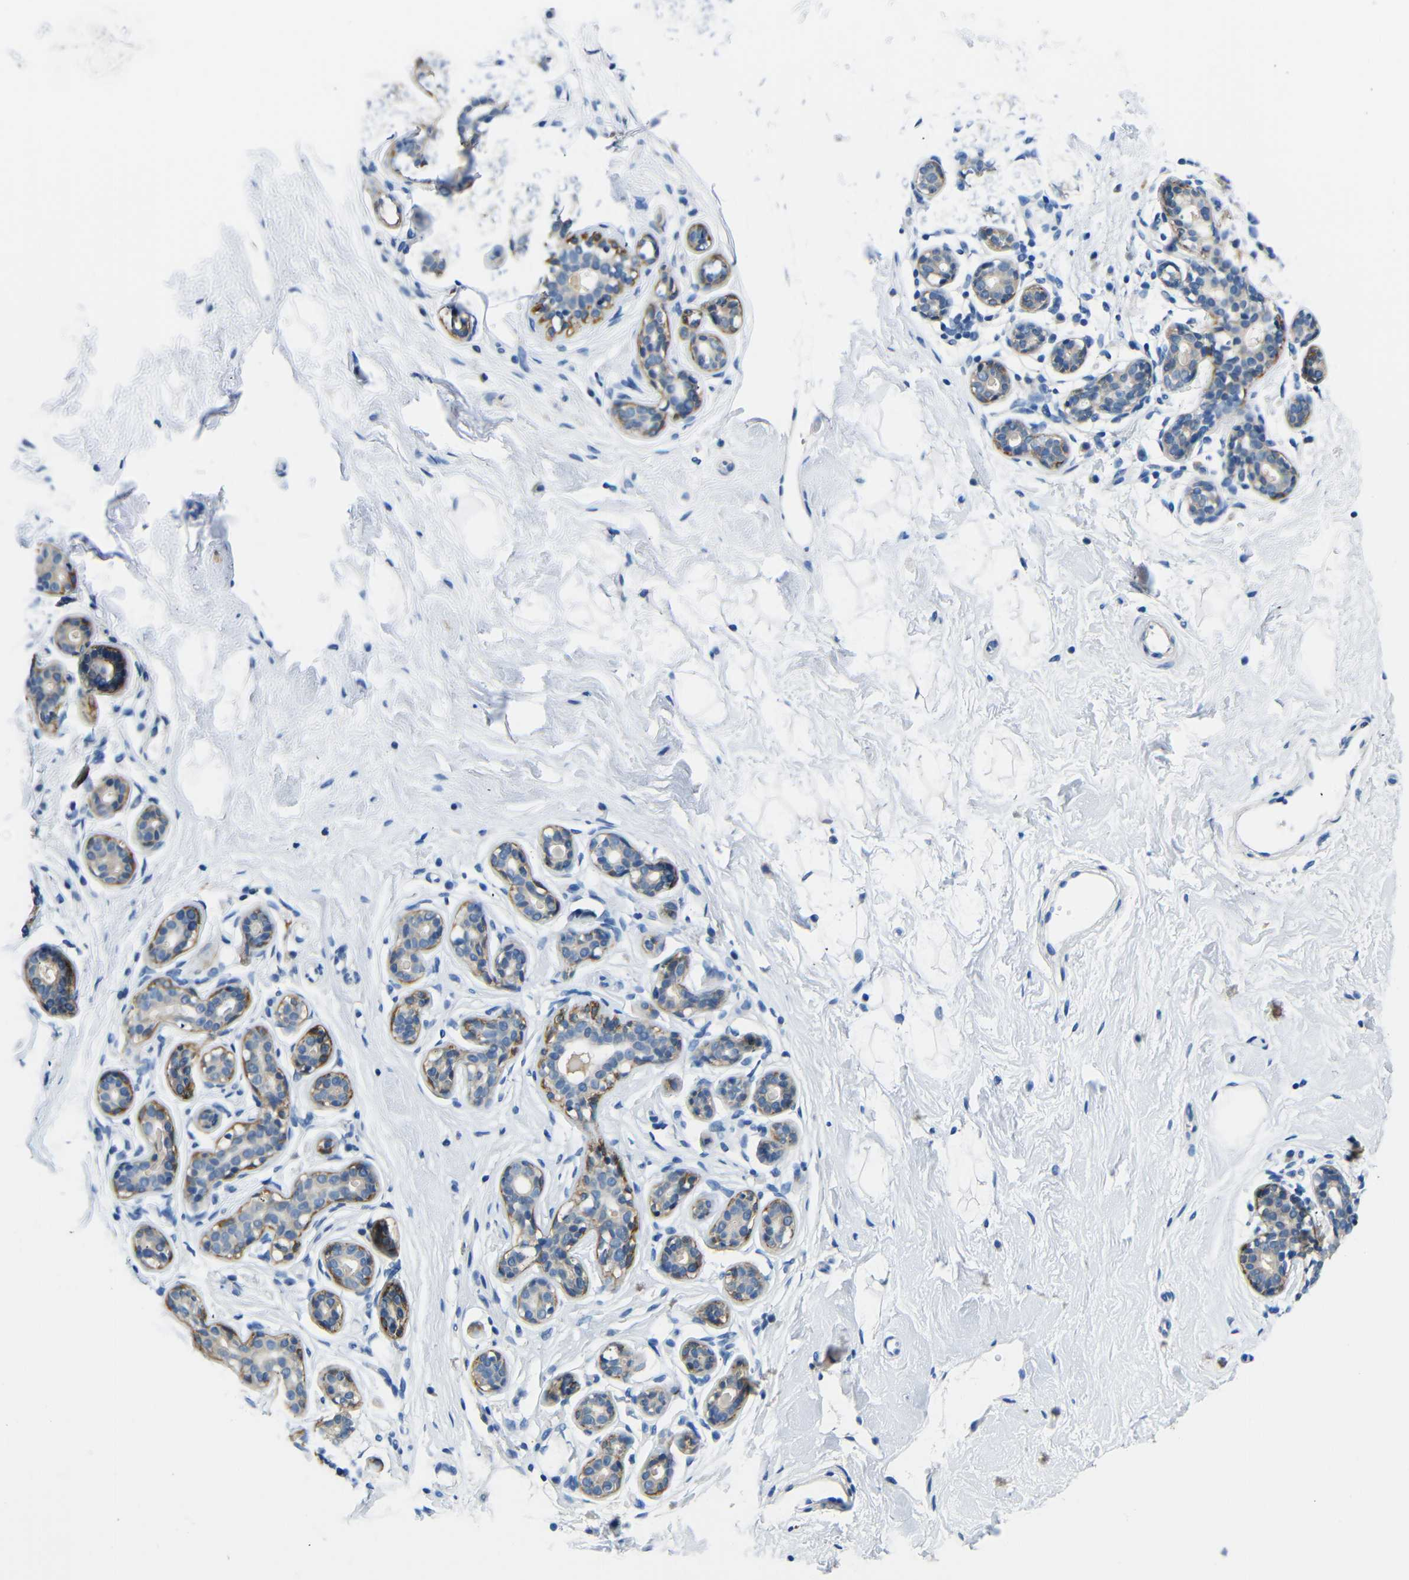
{"staining": {"intensity": "negative", "quantity": "none", "location": "none"}, "tissue": "breast", "cell_type": "Adipocytes", "image_type": "normal", "snomed": [{"axis": "morphology", "description": "Normal tissue, NOS"}, {"axis": "topography", "description": "Breast"}], "caption": "The micrograph exhibits no staining of adipocytes in normal breast. (DAB (3,3'-diaminobenzidine) immunohistochemistry visualized using brightfield microscopy, high magnification).", "gene": "NEGR1", "patient": {"sex": "female", "age": 23}}